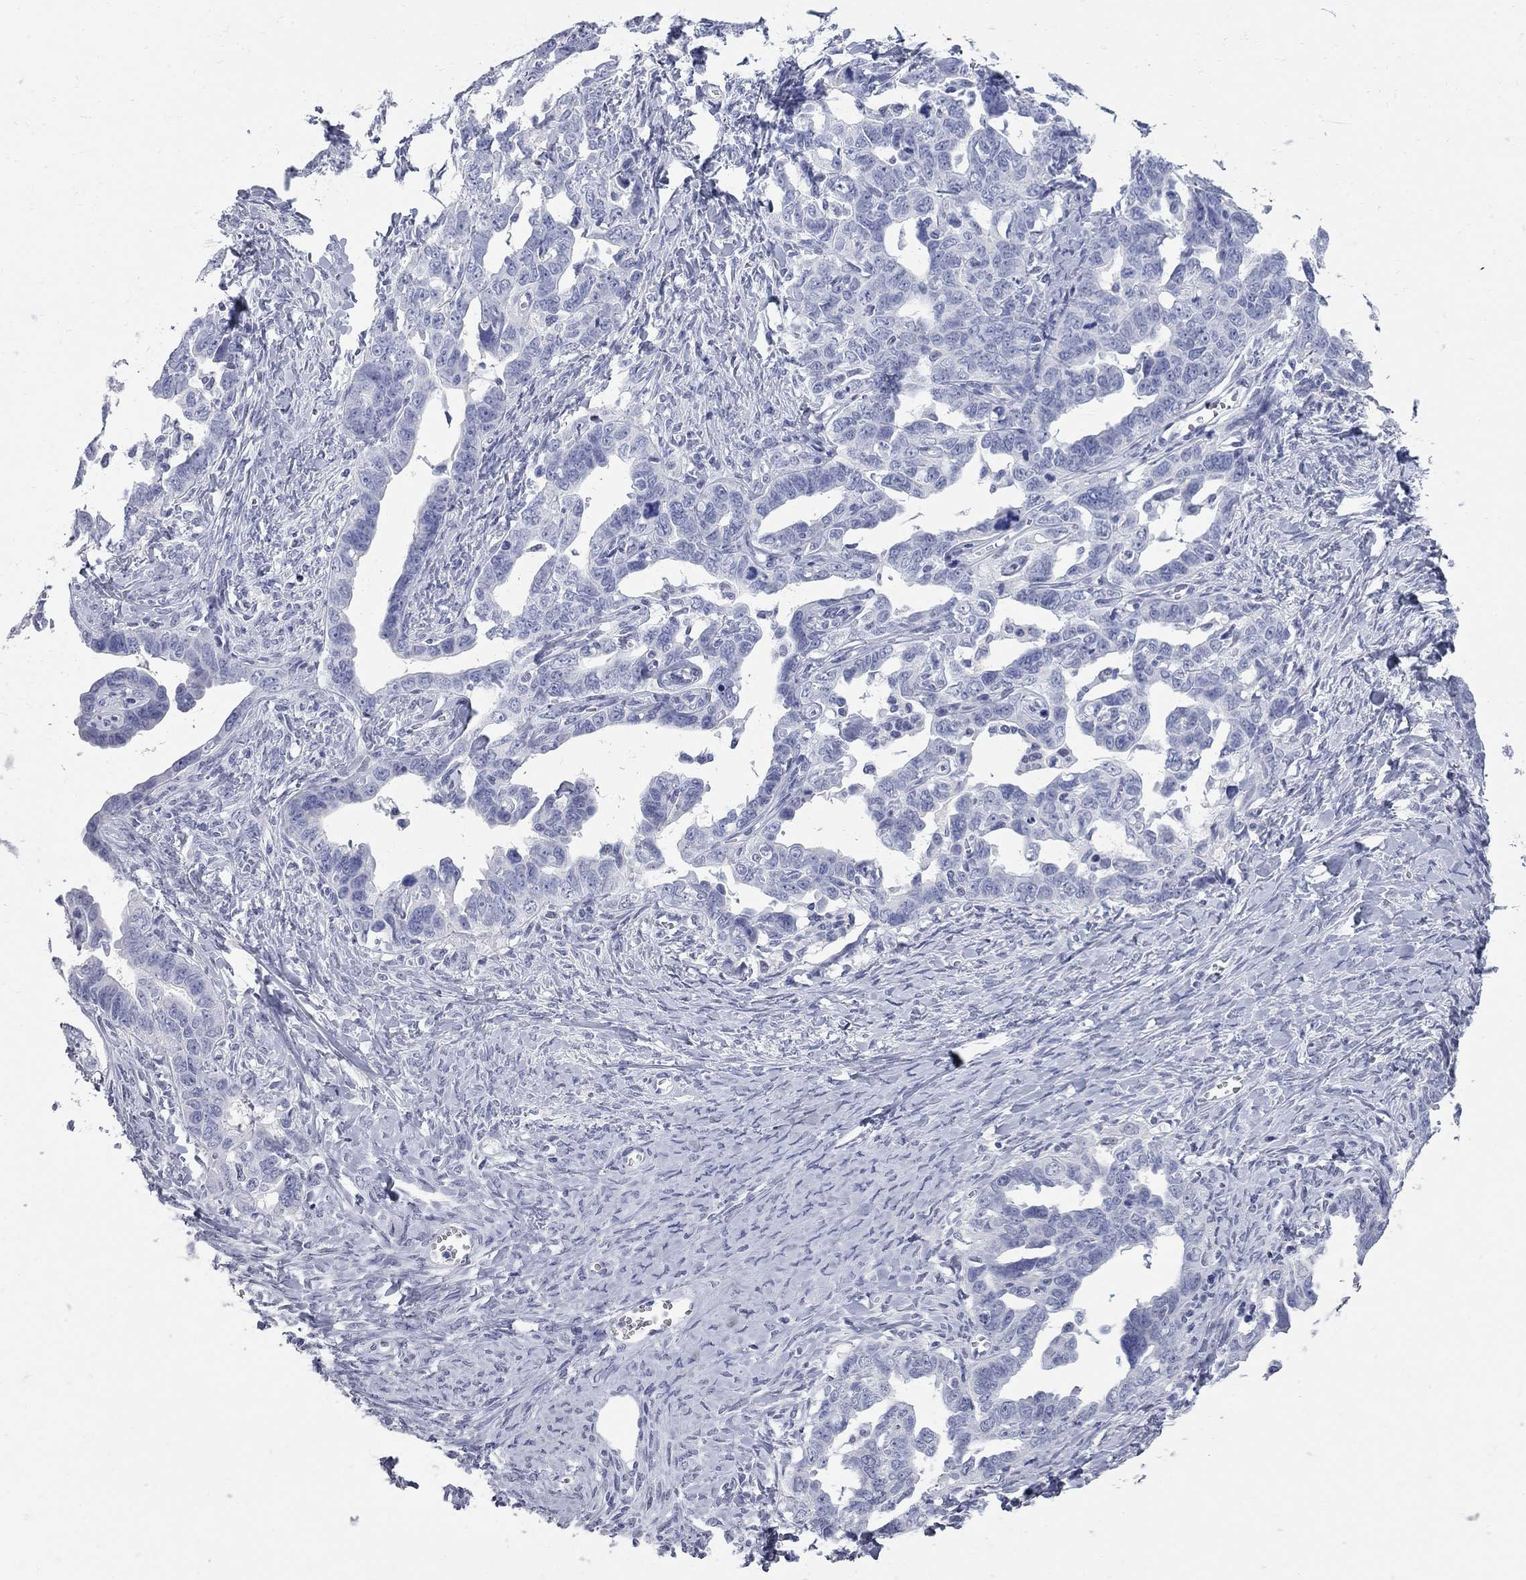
{"staining": {"intensity": "negative", "quantity": "none", "location": "none"}, "tissue": "ovarian cancer", "cell_type": "Tumor cells", "image_type": "cancer", "snomed": [{"axis": "morphology", "description": "Cystadenocarcinoma, serous, NOS"}, {"axis": "topography", "description": "Ovary"}], "caption": "Immunohistochemical staining of human ovarian cancer (serous cystadenocarcinoma) exhibits no significant positivity in tumor cells.", "gene": "BPIFB1", "patient": {"sex": "female", "age": 69}}